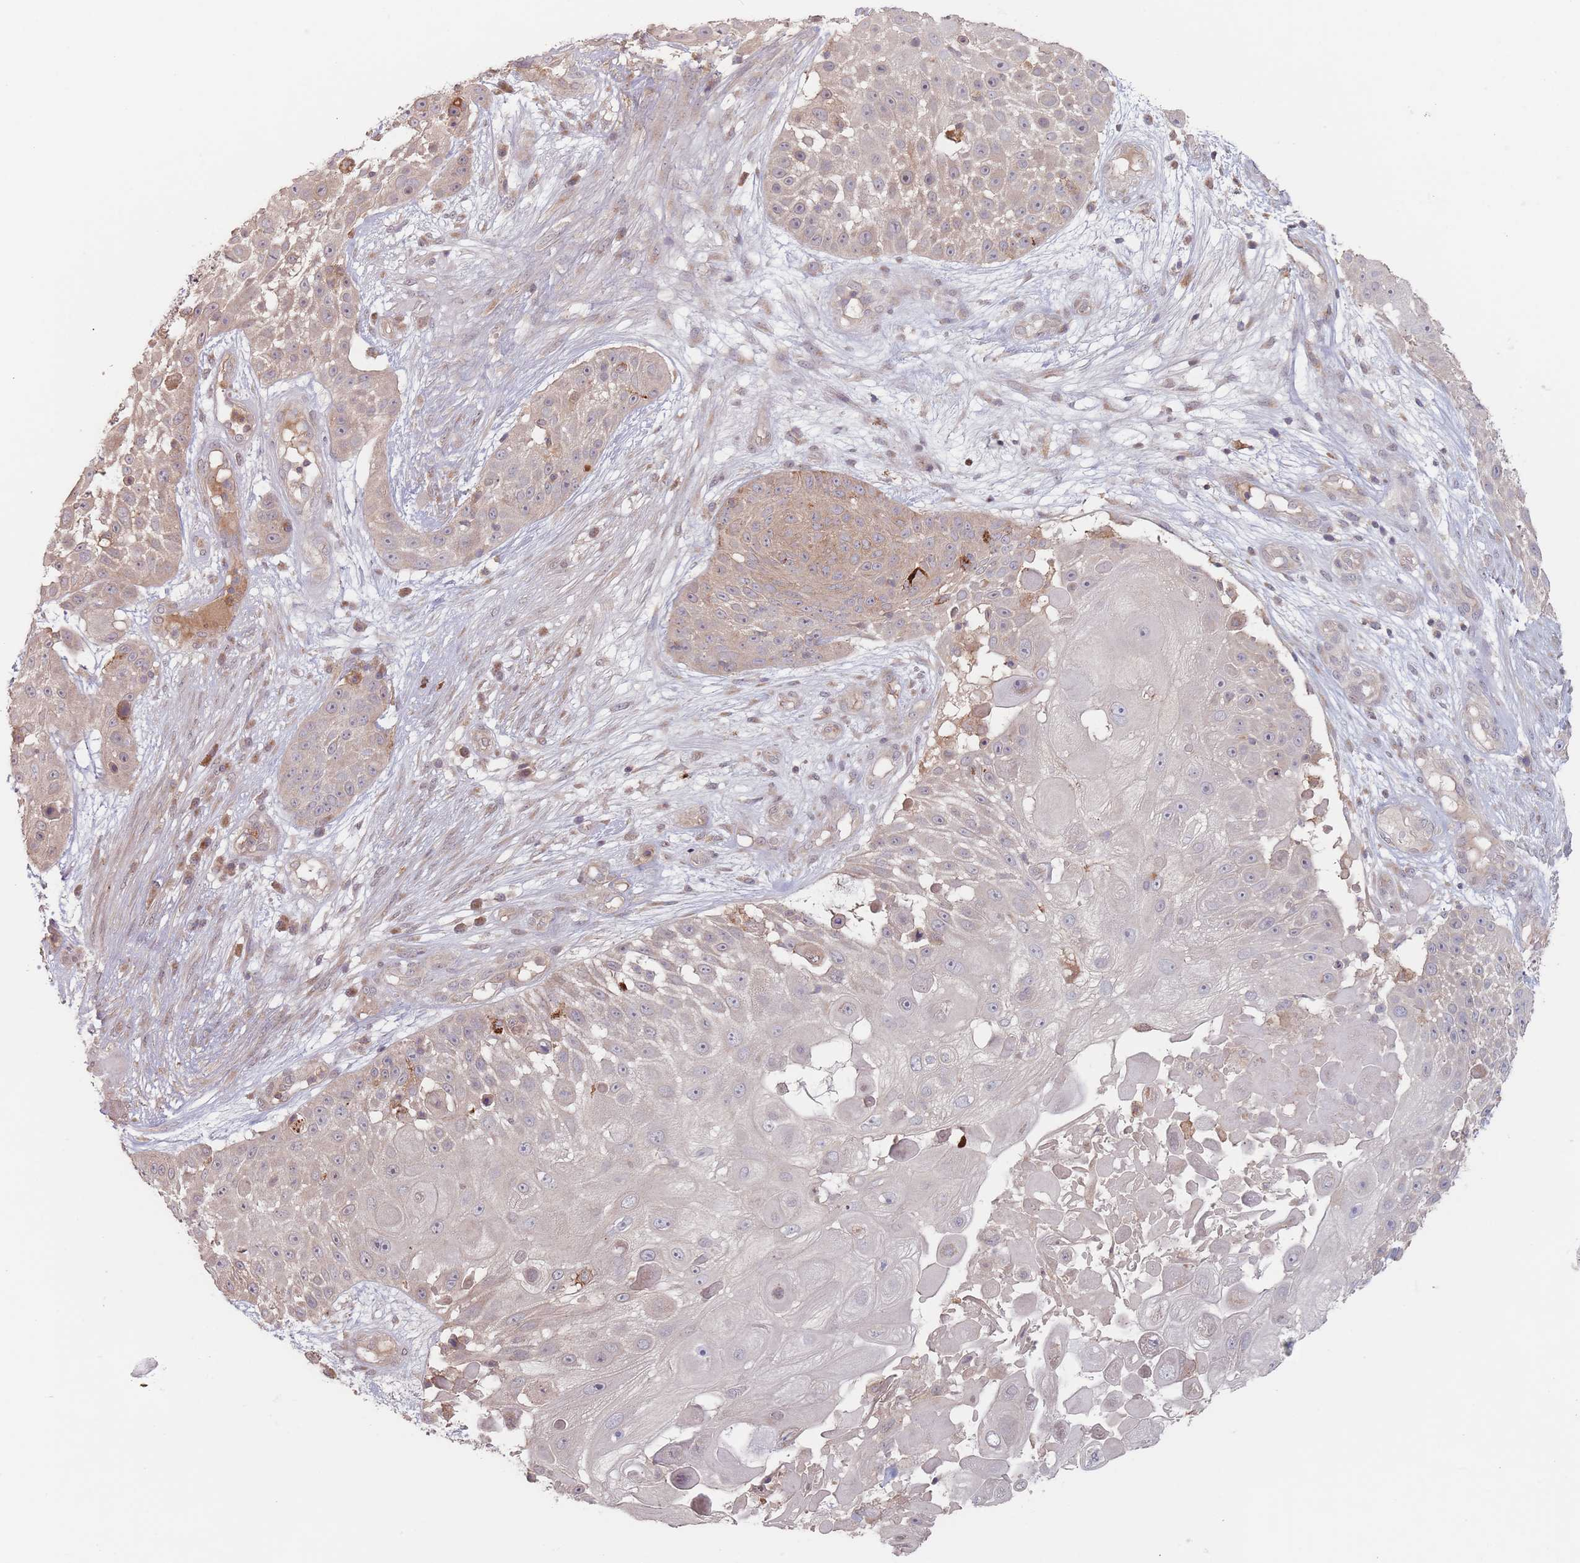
{"staining": {"intensity": "weak", "quantity": "<25%", "location": "cytoplasmic/membranous"}, "tissue": "skin cancer", "cell_type": "Tumor cells", "image_type": "cancer", "snomed": [{"axis": "morphology", "description": "Squamous cell carcinoma, NOS"}, {"axis": "topography", "description": "Skin"}], "caption": "Skin cancer was stained to show a protein in brown. There is no significant positivity in tumor cells.", "gene": "PPM1A", "patient": {"sex": "female", "age": 86}}